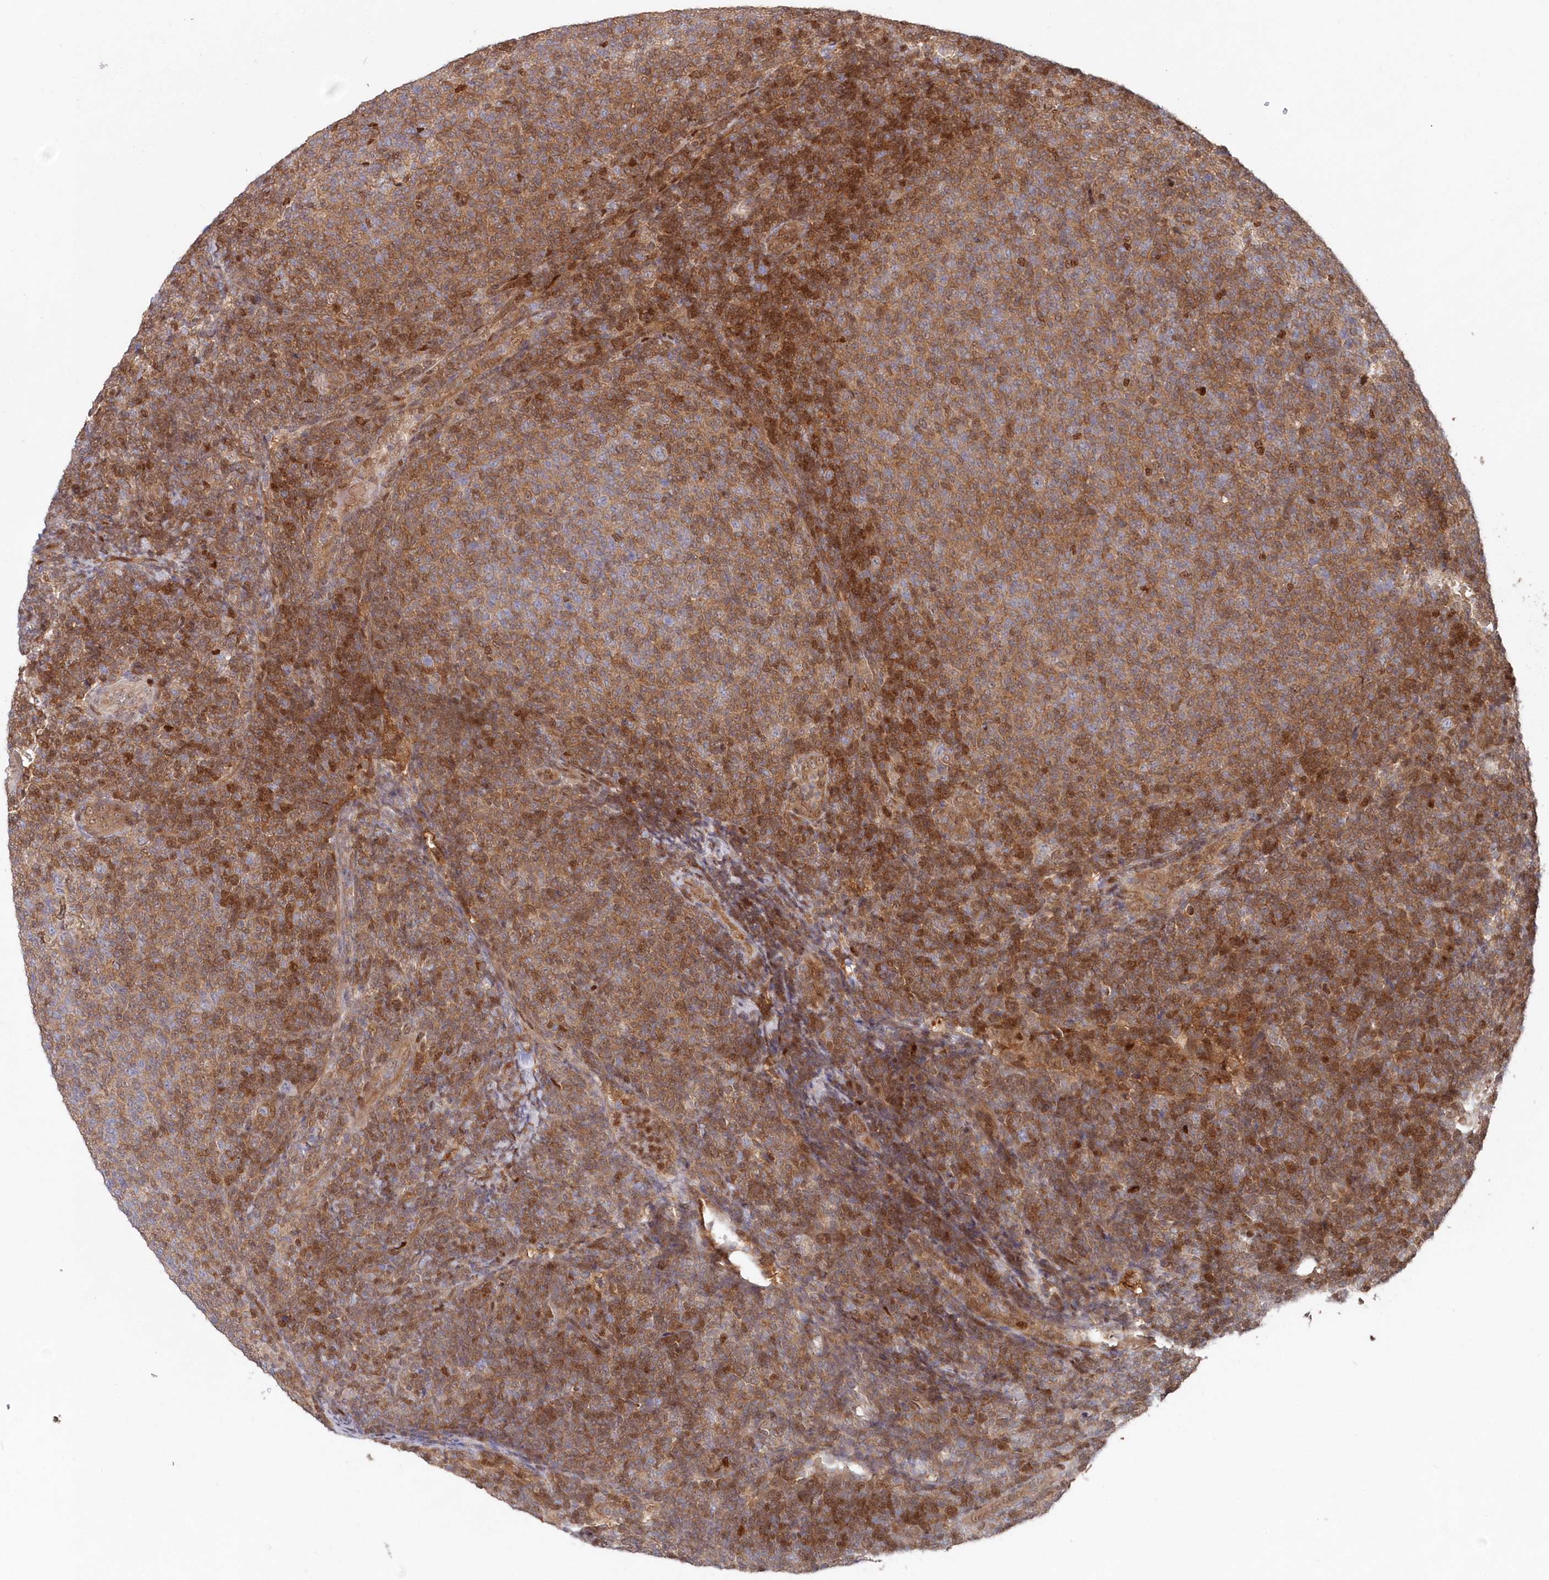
{"staining": {"intensity": "moderate", "quantity": "25%-75%", "location": "cytoplasmic/membranous"}, "tissue": "lymphoma", "cell_type": "Tumor cells", "image_type": "cancer", "snomed": [{"axis": "morphology", "description": "Malignant lymphoma, non-Hodgkin's type, Low grade"}, {"axis": "topography", "description": "Lymph node"}], "caption": "A histopathology image of malignant lymphoma, non-Hodgkin's type (low-grade) stained for a protein demonstrates moderate cytoplasmic/membranous brown staining in tumor cells.", "gene": "ABHD14B", "patient": {"sex": "male", "age": 66}}